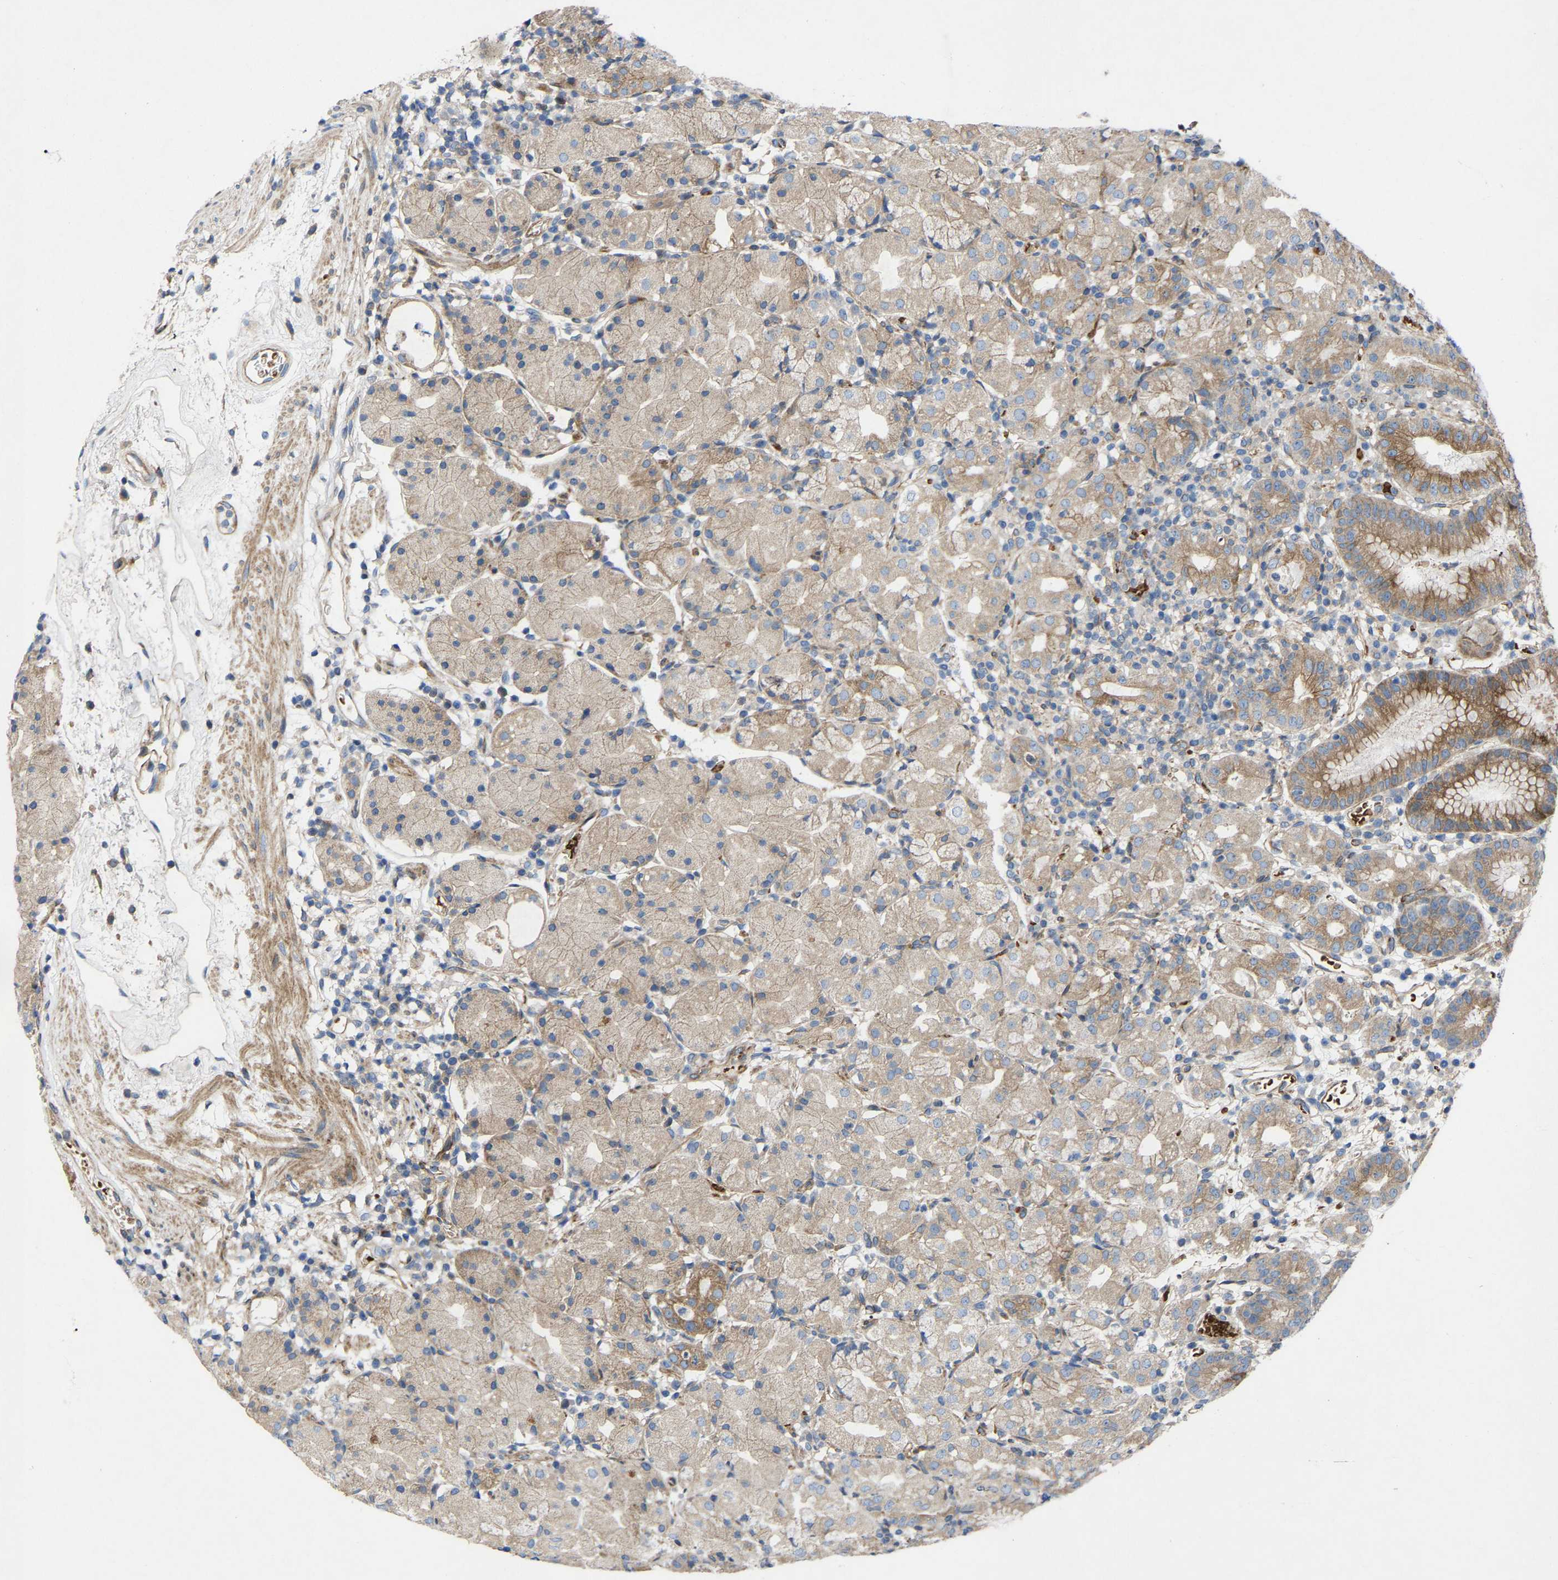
{"staining": {"intensity": "moderate", "quantity": "25%-75%", "location": "cytoplasmic/membranous"}, "tissue": "stomach", "cell_type": "Glandular cells", "image_type": "normal", "snomed": [{"axis": "morphology", "description": "Normal tissue, NOS"}, {"axis": "topography", "description": "Stomach"}, {"axis": "topography", "description": "Stomach, lower"}], "caption": "Immunohistochemical staining of benign stomach exhibits medium levels of moderate cytoplasmic/membranous staining in about 25%-75% of glandular cells.", "gene": "TOR1B", "patient": {"sex": "female", "age": 75}}